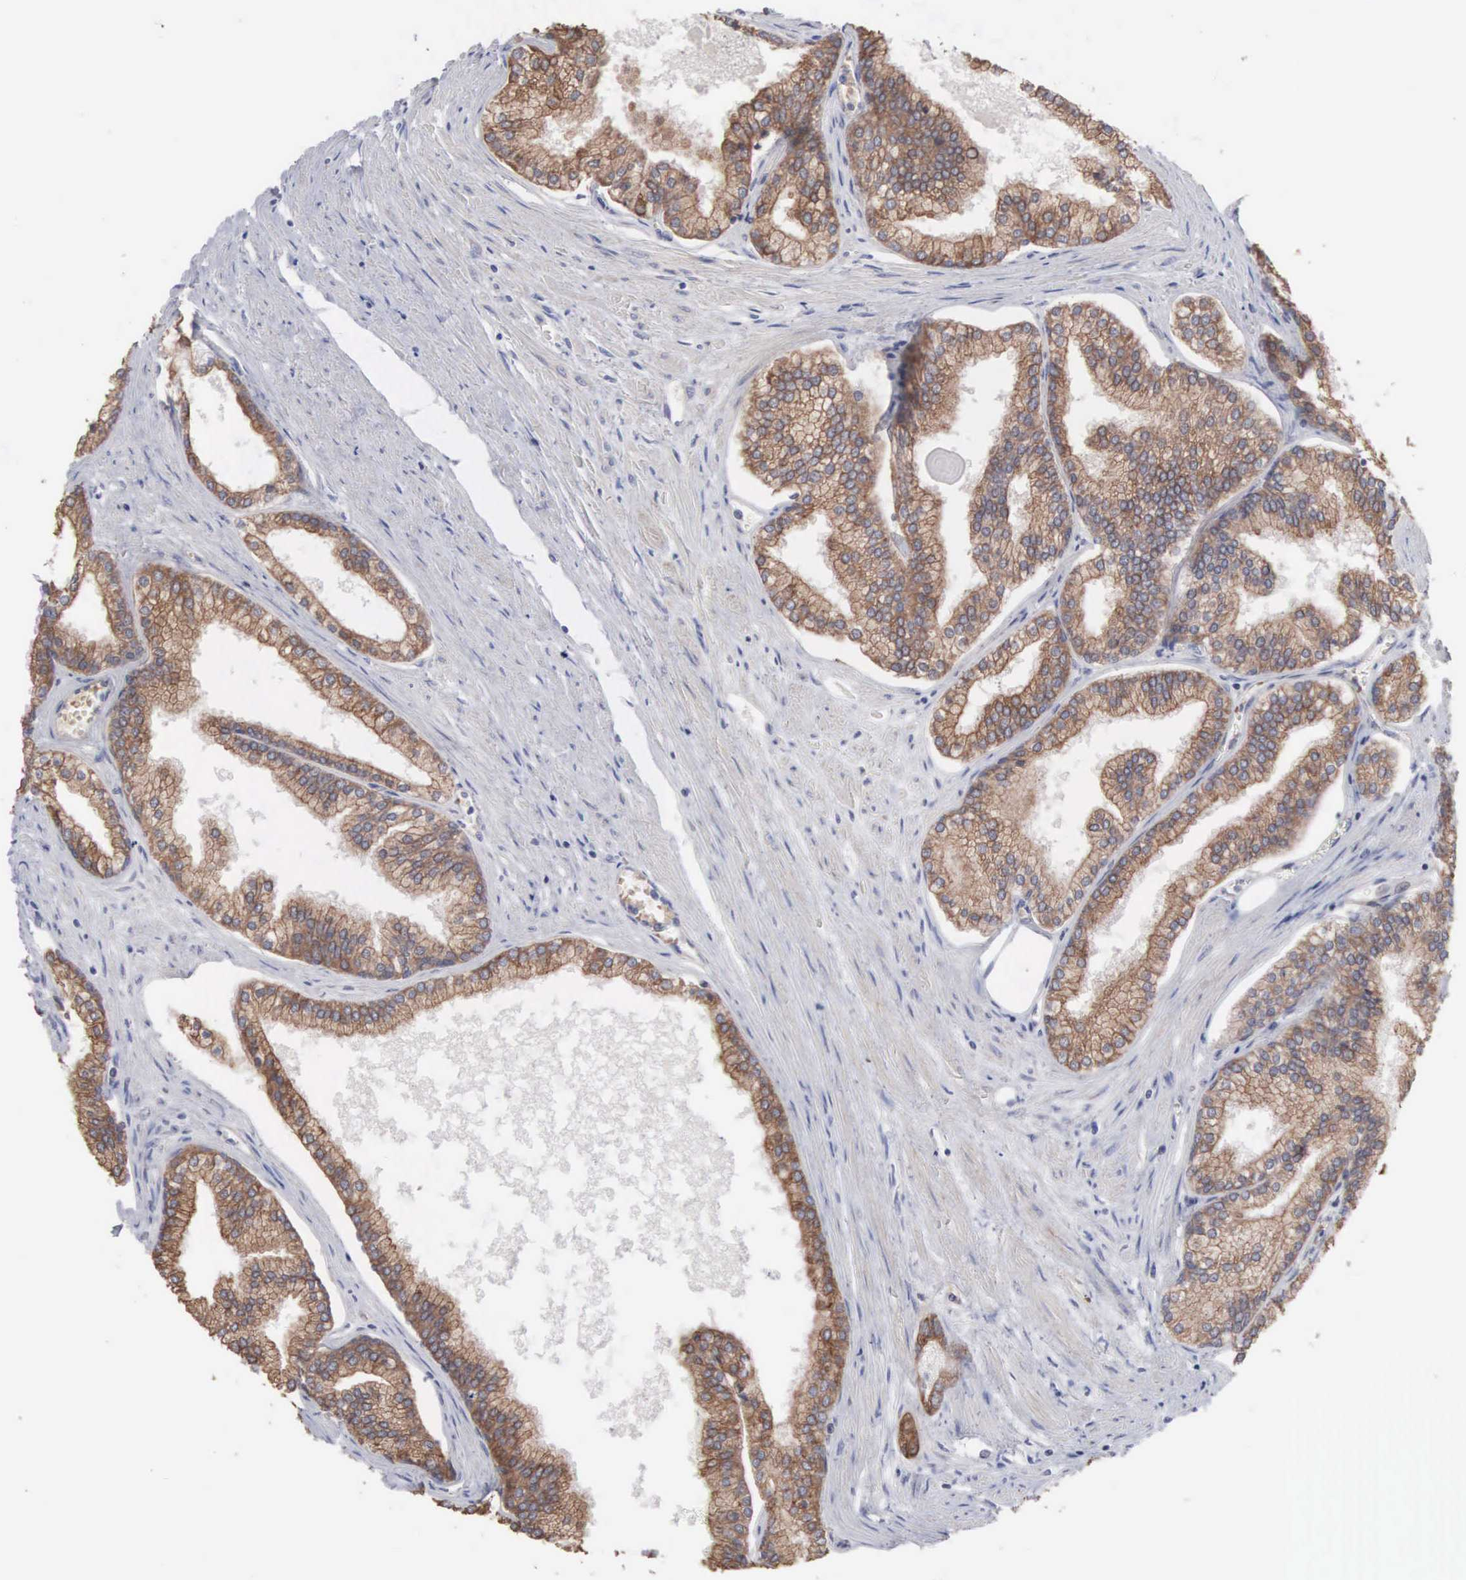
{"staining": {"intensity": "moderate", "quantity": ">75%", "location": "cytoplasmic/membranous"}, "tissue": "prostate", "cell_type": "Glandular cells", "image_type": "normal", "snomed": [{"axis": "morphology", "description": "Normal tissue, NOS"}, {"axis": "topography", "description": "Prostate"}], "caption": "Immunohistochemistry (IHC) photomicrograph of unremarkable prostate: prostate stained using IHC exhibits medium levels of moderate protein expression localized specifically in the cytoplasmic/membranous of glandular cells, appearing as a cytoplasmic/membranous brown color.", "gene": "INF2", "patient": {"sex": "male", "age": 68}}